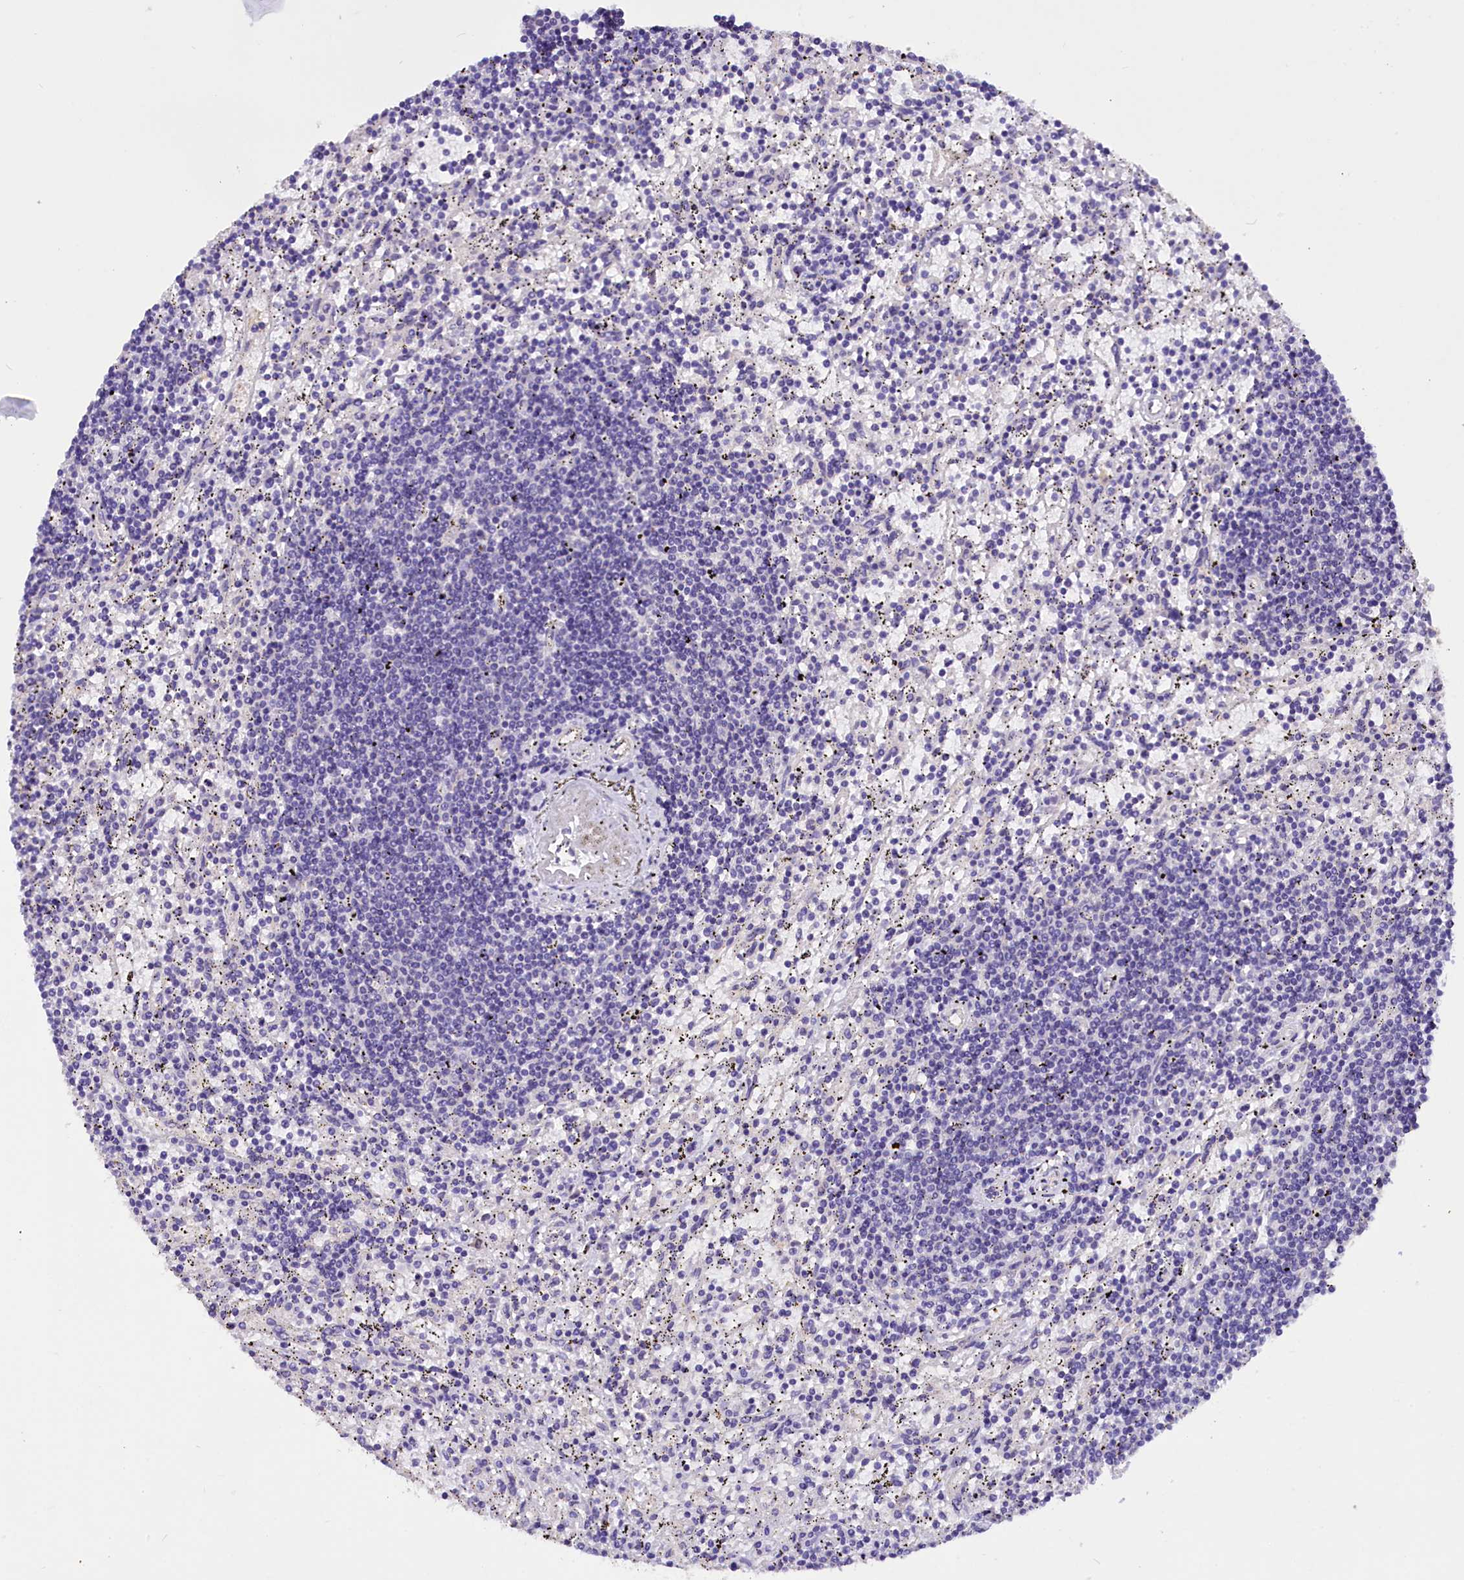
{"staining": {"intensity": "negative", "quantity": "none", "location": "none"}, "tissue": "lymphoma", "cell_type": "Tumor cells", "image_type": "cancer", "snomed": [{"axis": "morphology", "description": "Malignant lymphoma, non-Hodgkin's type, Low grade"}, {"axis": "topography", "description": "Spleen"}], "caption": "This image is of lymphoma stained with IHC to label a protein in brown with the nuclei are counter-stained blue. There is no positivity in tumor cells.", "gene": "AP3B2", "patient": {"sex": "male", "age": 76}}